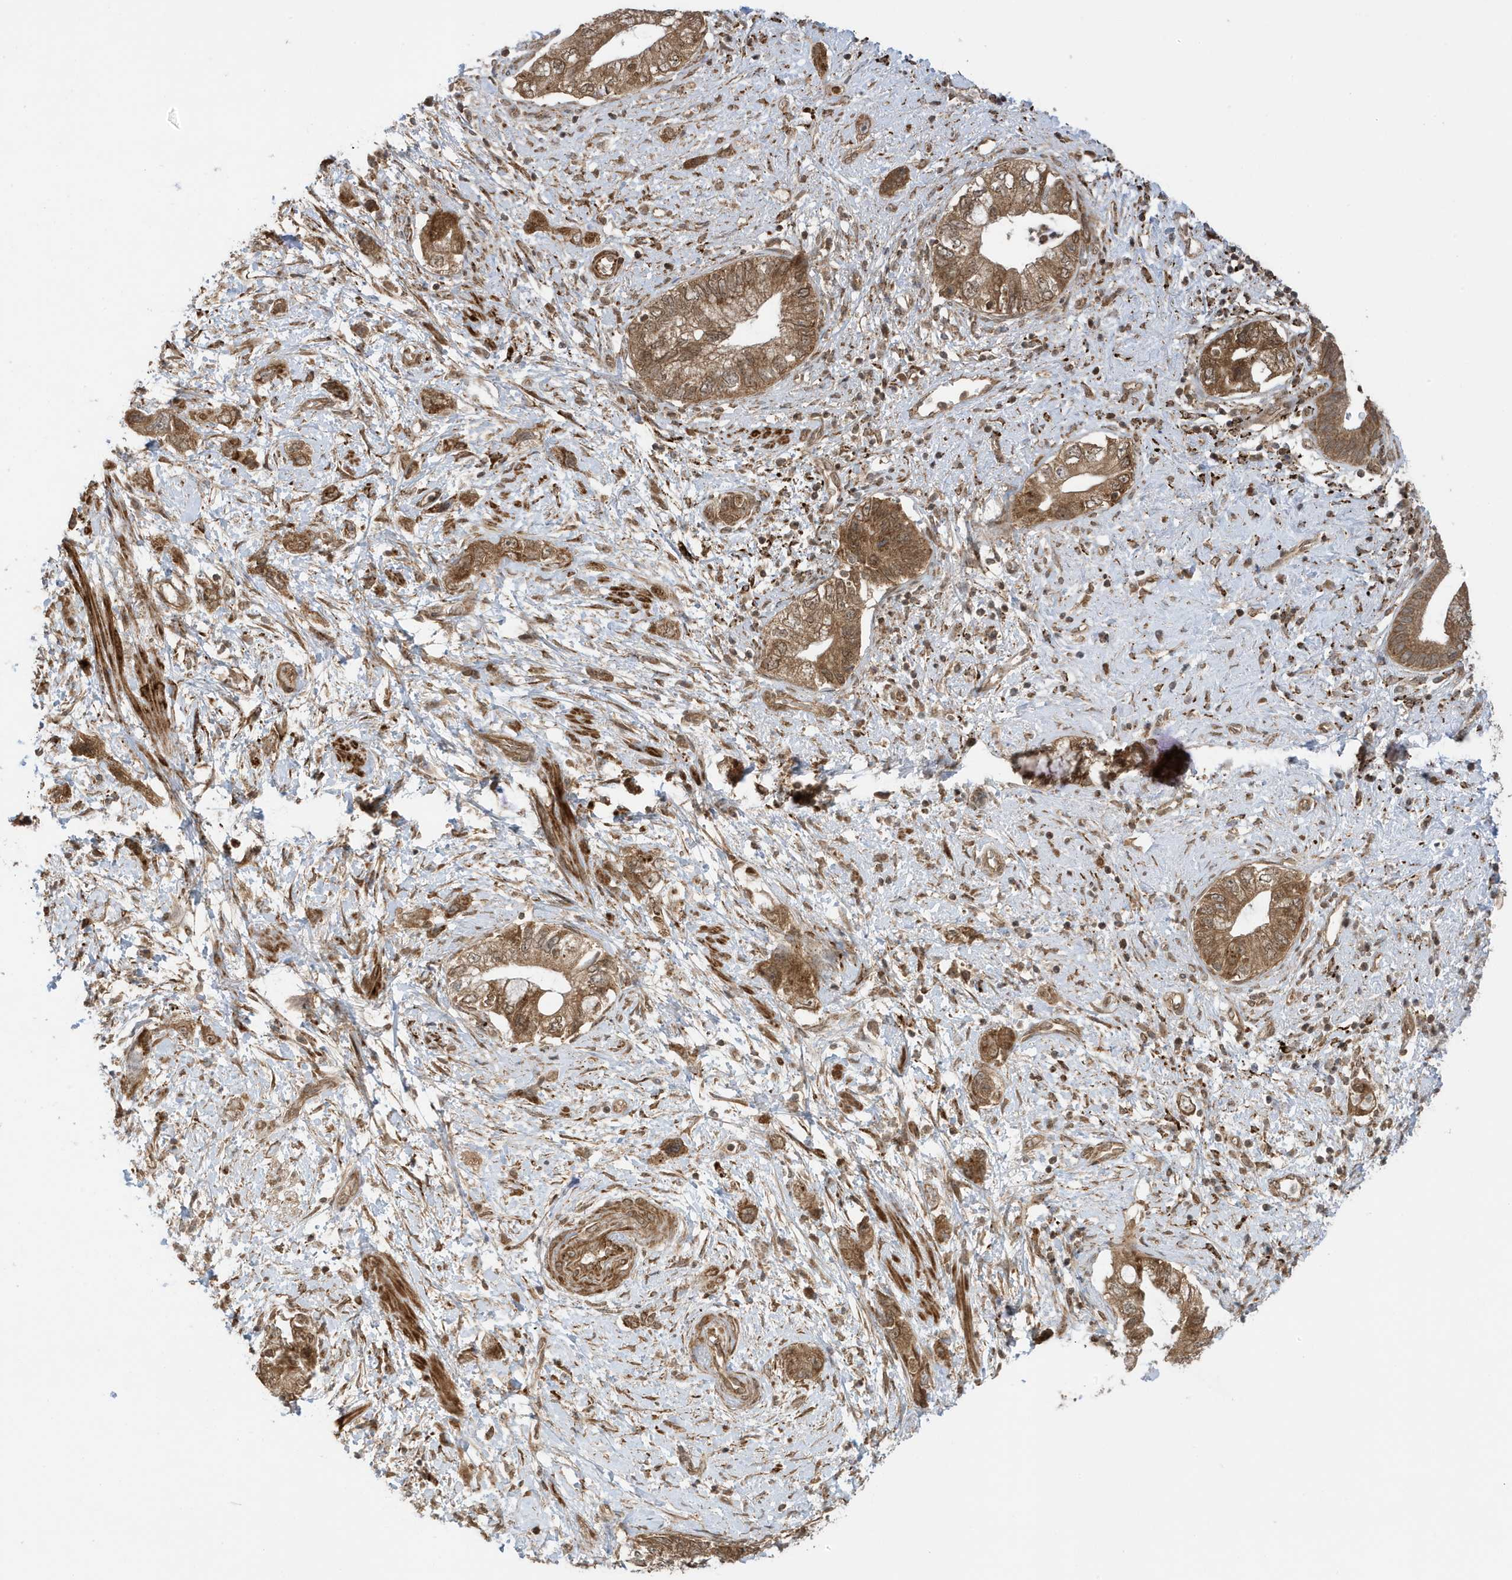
{"staining": {"intensity": "moderate", "quantity": ">75%", "location": "cytoplasmic/membranous"}, "tissue": "pancreatic cancer", "cell_type": "Tumor cells", "image_type": "cancer", "snomed": [{"axis": "morphology", "description": "Adenocarcinoma, NOS"}, {"axis": "topography", "description": "Pancreas"}], "caption": "Immunohistochemistry micrograph of human pancreatic cancer stained for a protein (brown), which shows medium levels of moderate cytoplasmic/membranous positivity in about >75% of tumor cells.", "gene": "DHX36", "patient": {"sex": "female", "age": 73}}